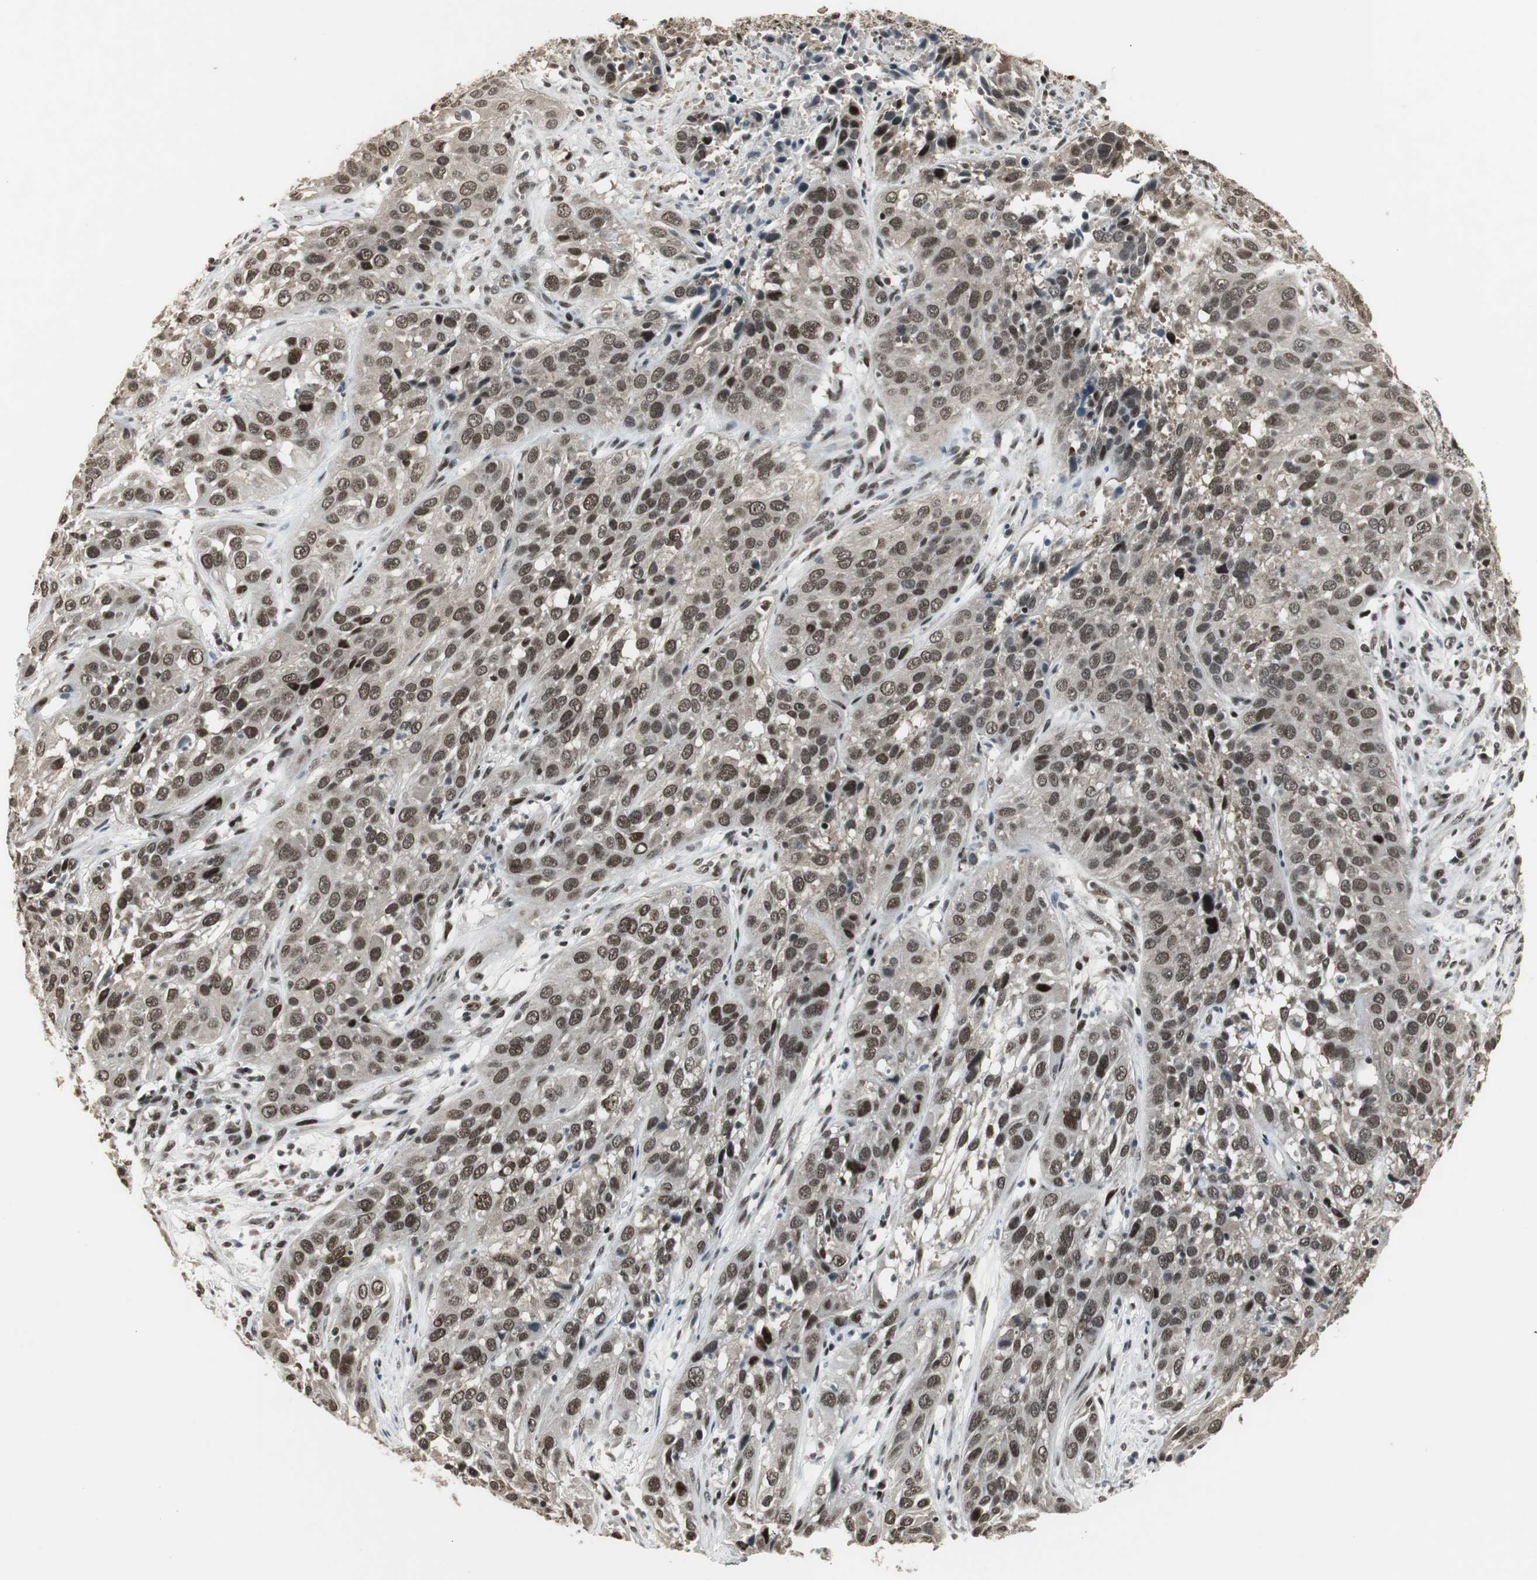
{"staining": {"intensity": "moderate", "quantity": ">75%", "location": "nuclear"}, "tissue": "cervical cancer", "cell_type": "Tumor cells", "image_type": "cancer", "snomed": [{"axis": "morphology", "description": "Squamous cell carcinoma, NOS"}, {"axis": "topography", "description": "Cervix"}], "caption": "The image exhibits staining of cervical squamous cell carcinoma, revealing moderate nuclear protein expression (brown color) within tumor cells. (DAB IHC with brightfield microscopy, high magnification).", "gene": "TAF5", "patient": {"sex": "female", "age": 32}}